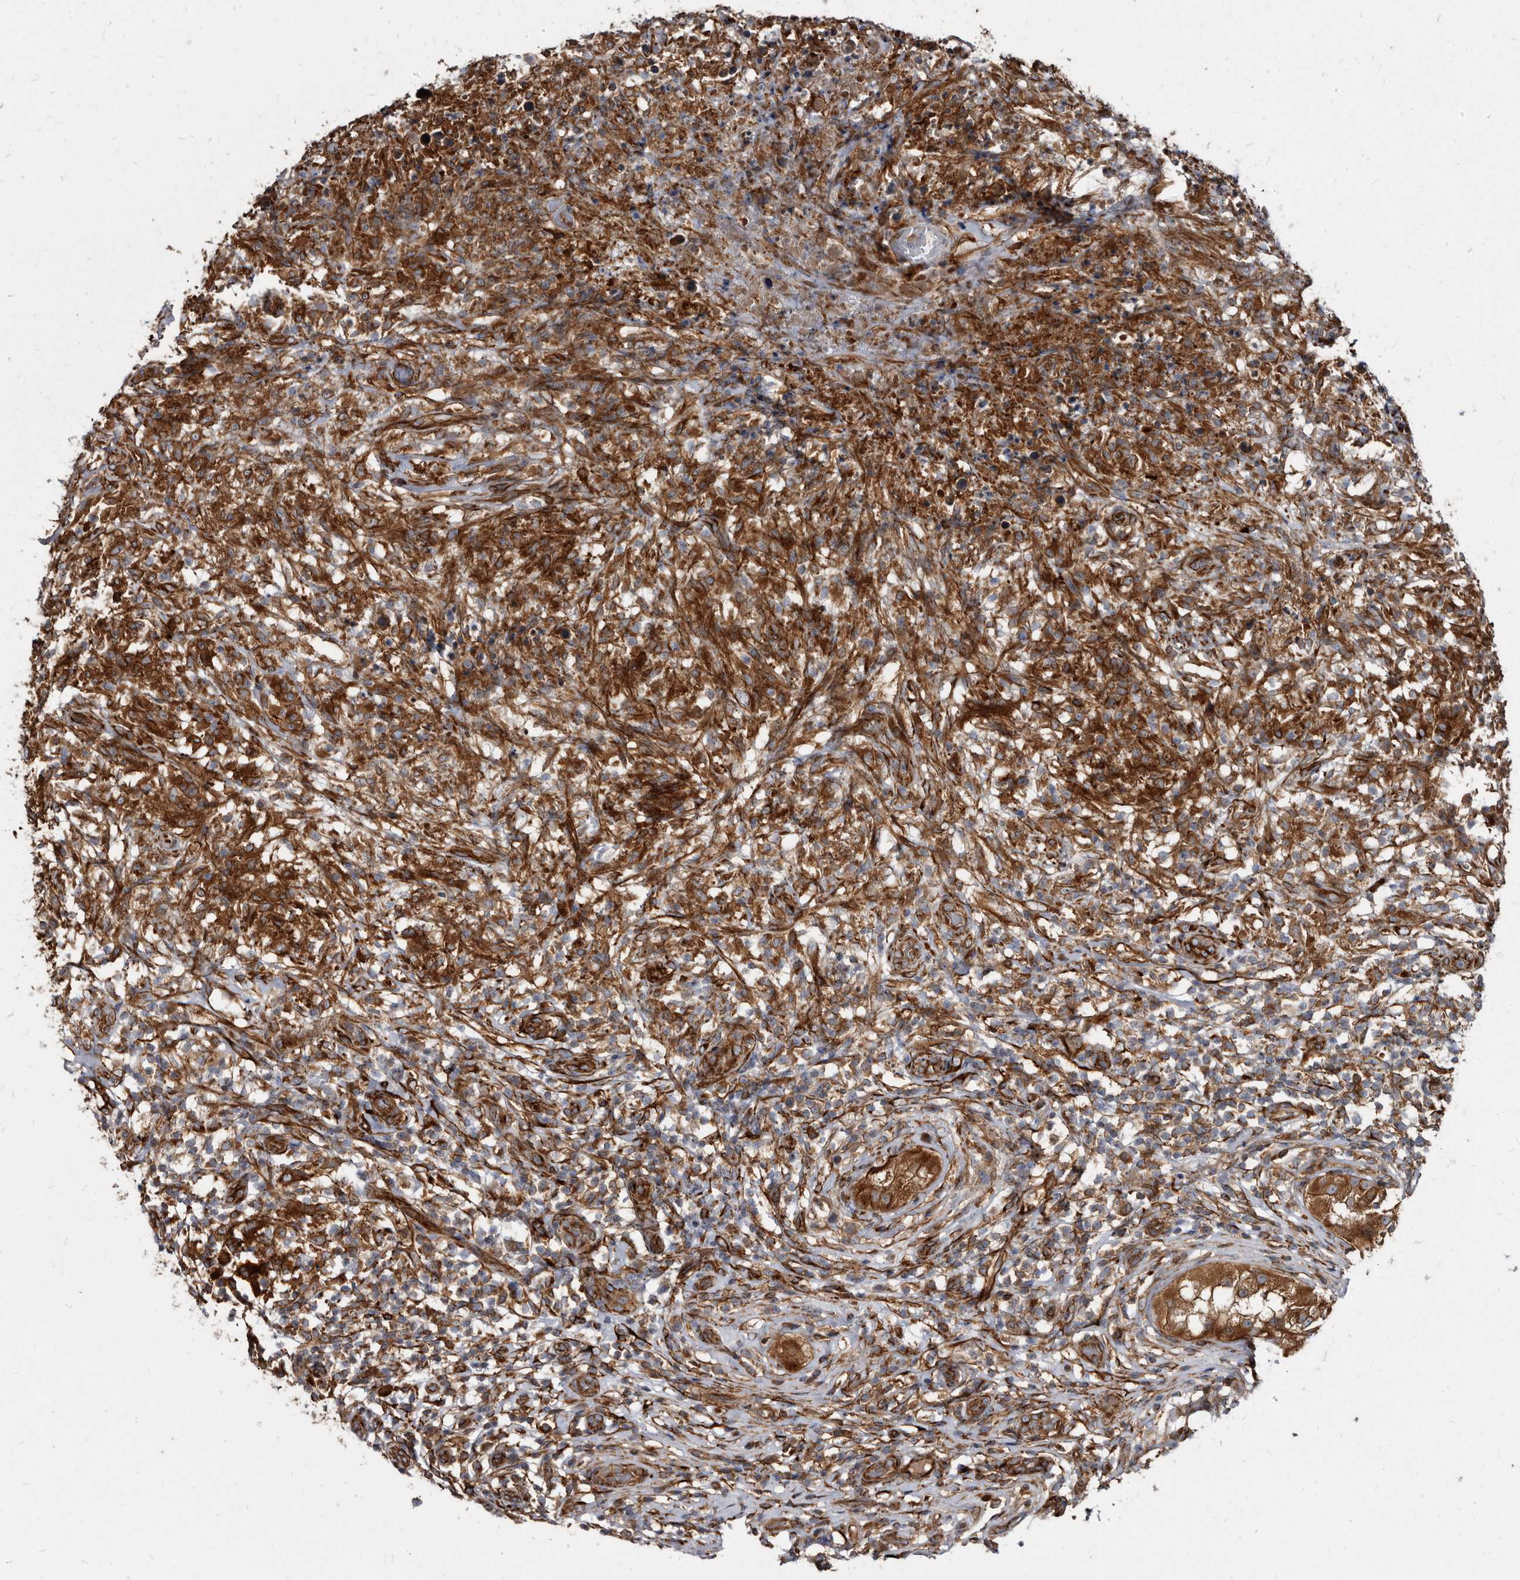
{"staining": {"intensity": "strong", "quantity": ">75%", "location": "cytoplasmic/membranous"}, "tissue": "testis cancer", "cell_type": "Tumor cells", "image_type": "cancer", "snomed": [{"axis": "morphology", "description": "Seminoma, NOS"}, {"axis": "topography", "description": "Testis"}], "caption": "A high-resolution micrograph shows immunohistochemistry (IHC) staining of seminoma (testis), which demonstrates strong cytoplasmic/membranous positivity in about >75% of tumor cells.", "gene": "KCTD20", "patient": {"sex": "male", "age": 49}}